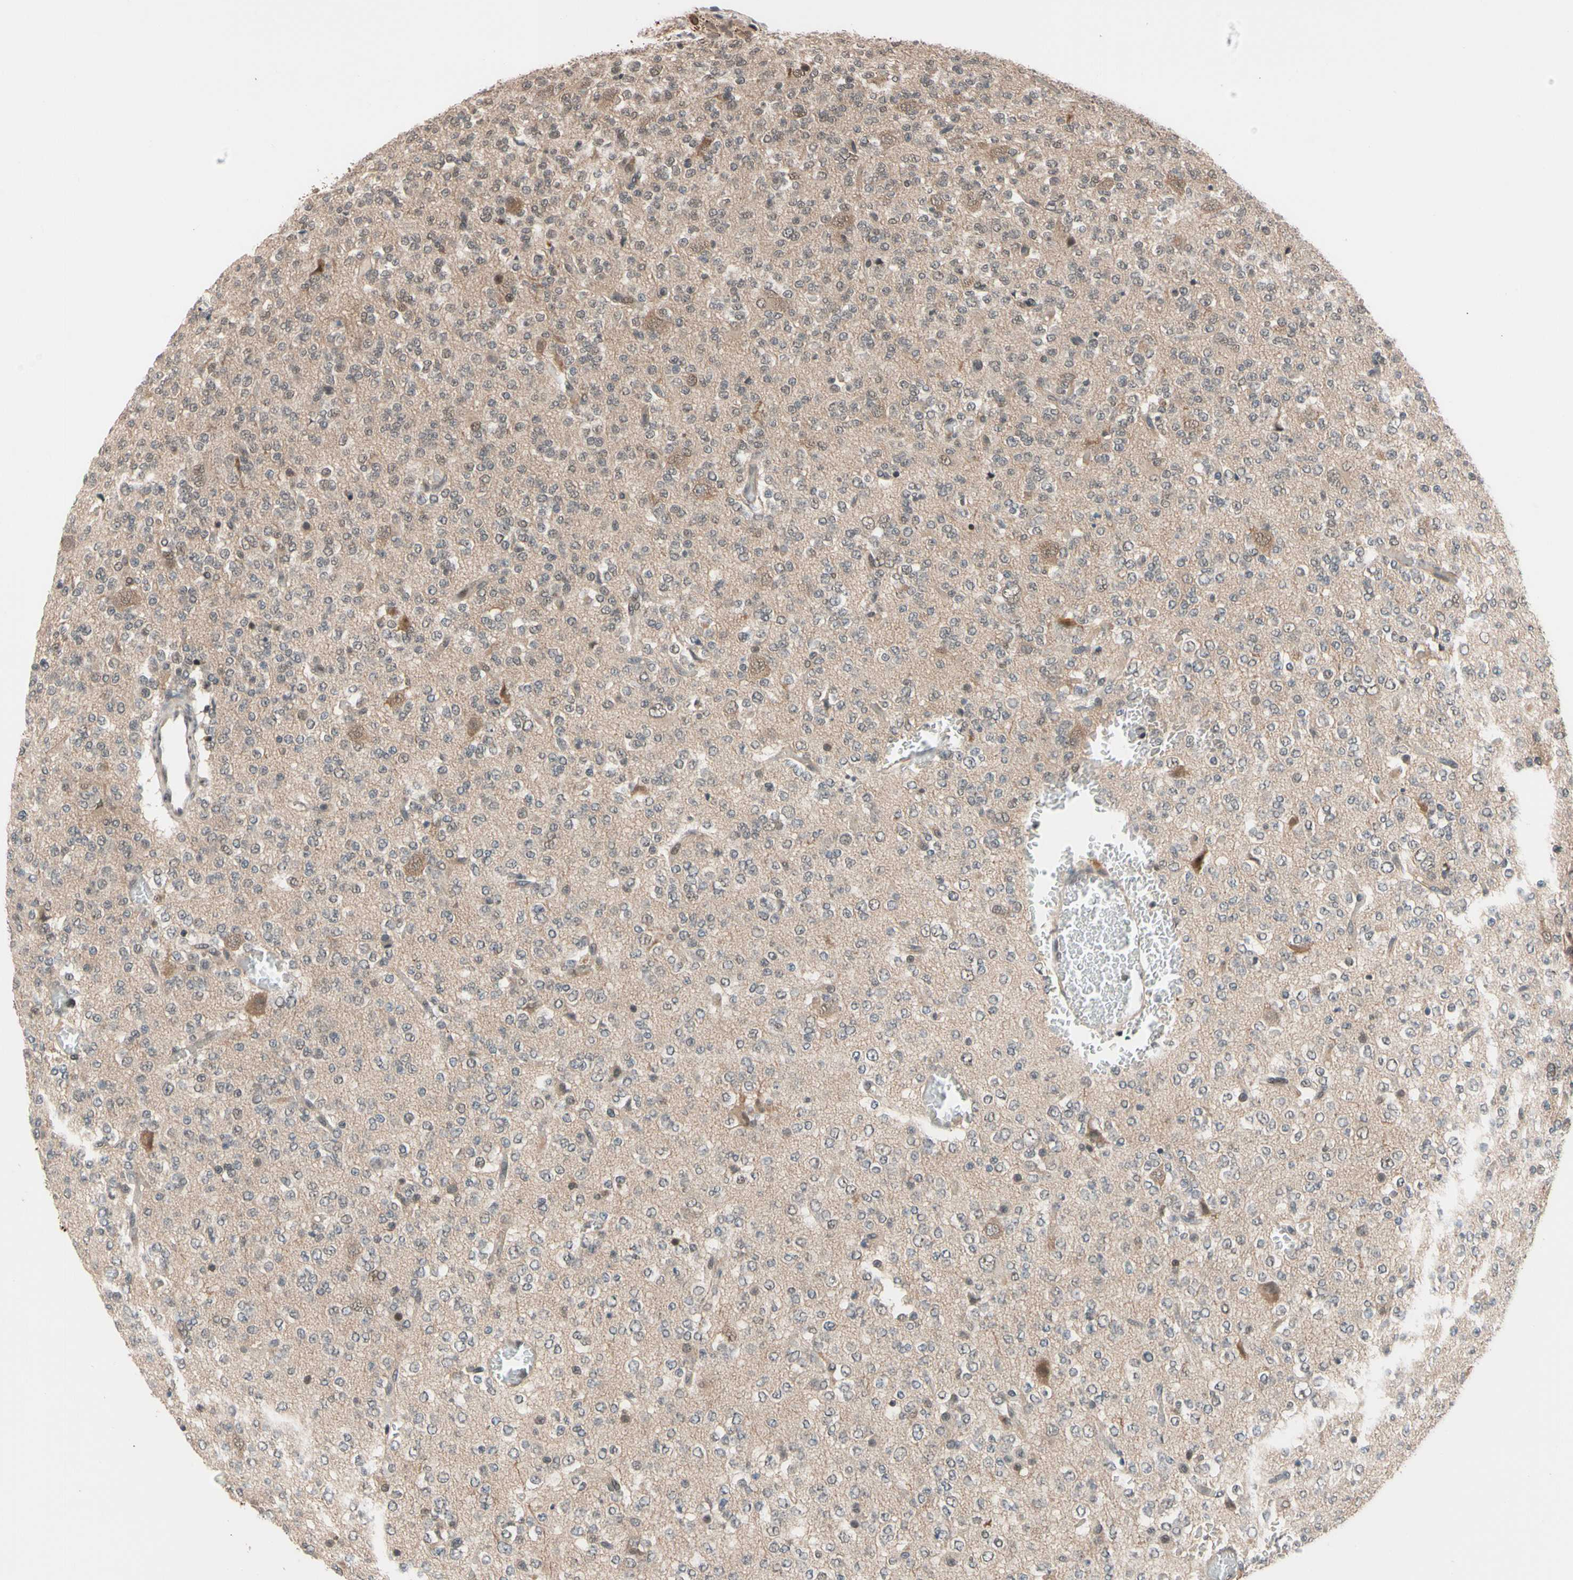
{"staining": {"intensity": "moderate", "quantity": "<25%", "location": "cytoplasmic/membranous"}, "tissue": "glioma", "cell_type": "Tumor cells", "image_type": "cancer", "snomed": [{"axis": "morphology", "description": "Glioma, malignant, Low grade"}, {"axis": "topography", "description": "Brain"}], "caption": "Tumor cells reveal low levels of moderate cytoplasmic/membranous staining in about <25% of cells in human glioma. (IHC, brightfield microscopy, high magnification).", "gene": "NGEF", "patient": {"sex": "male", "age": 38}}